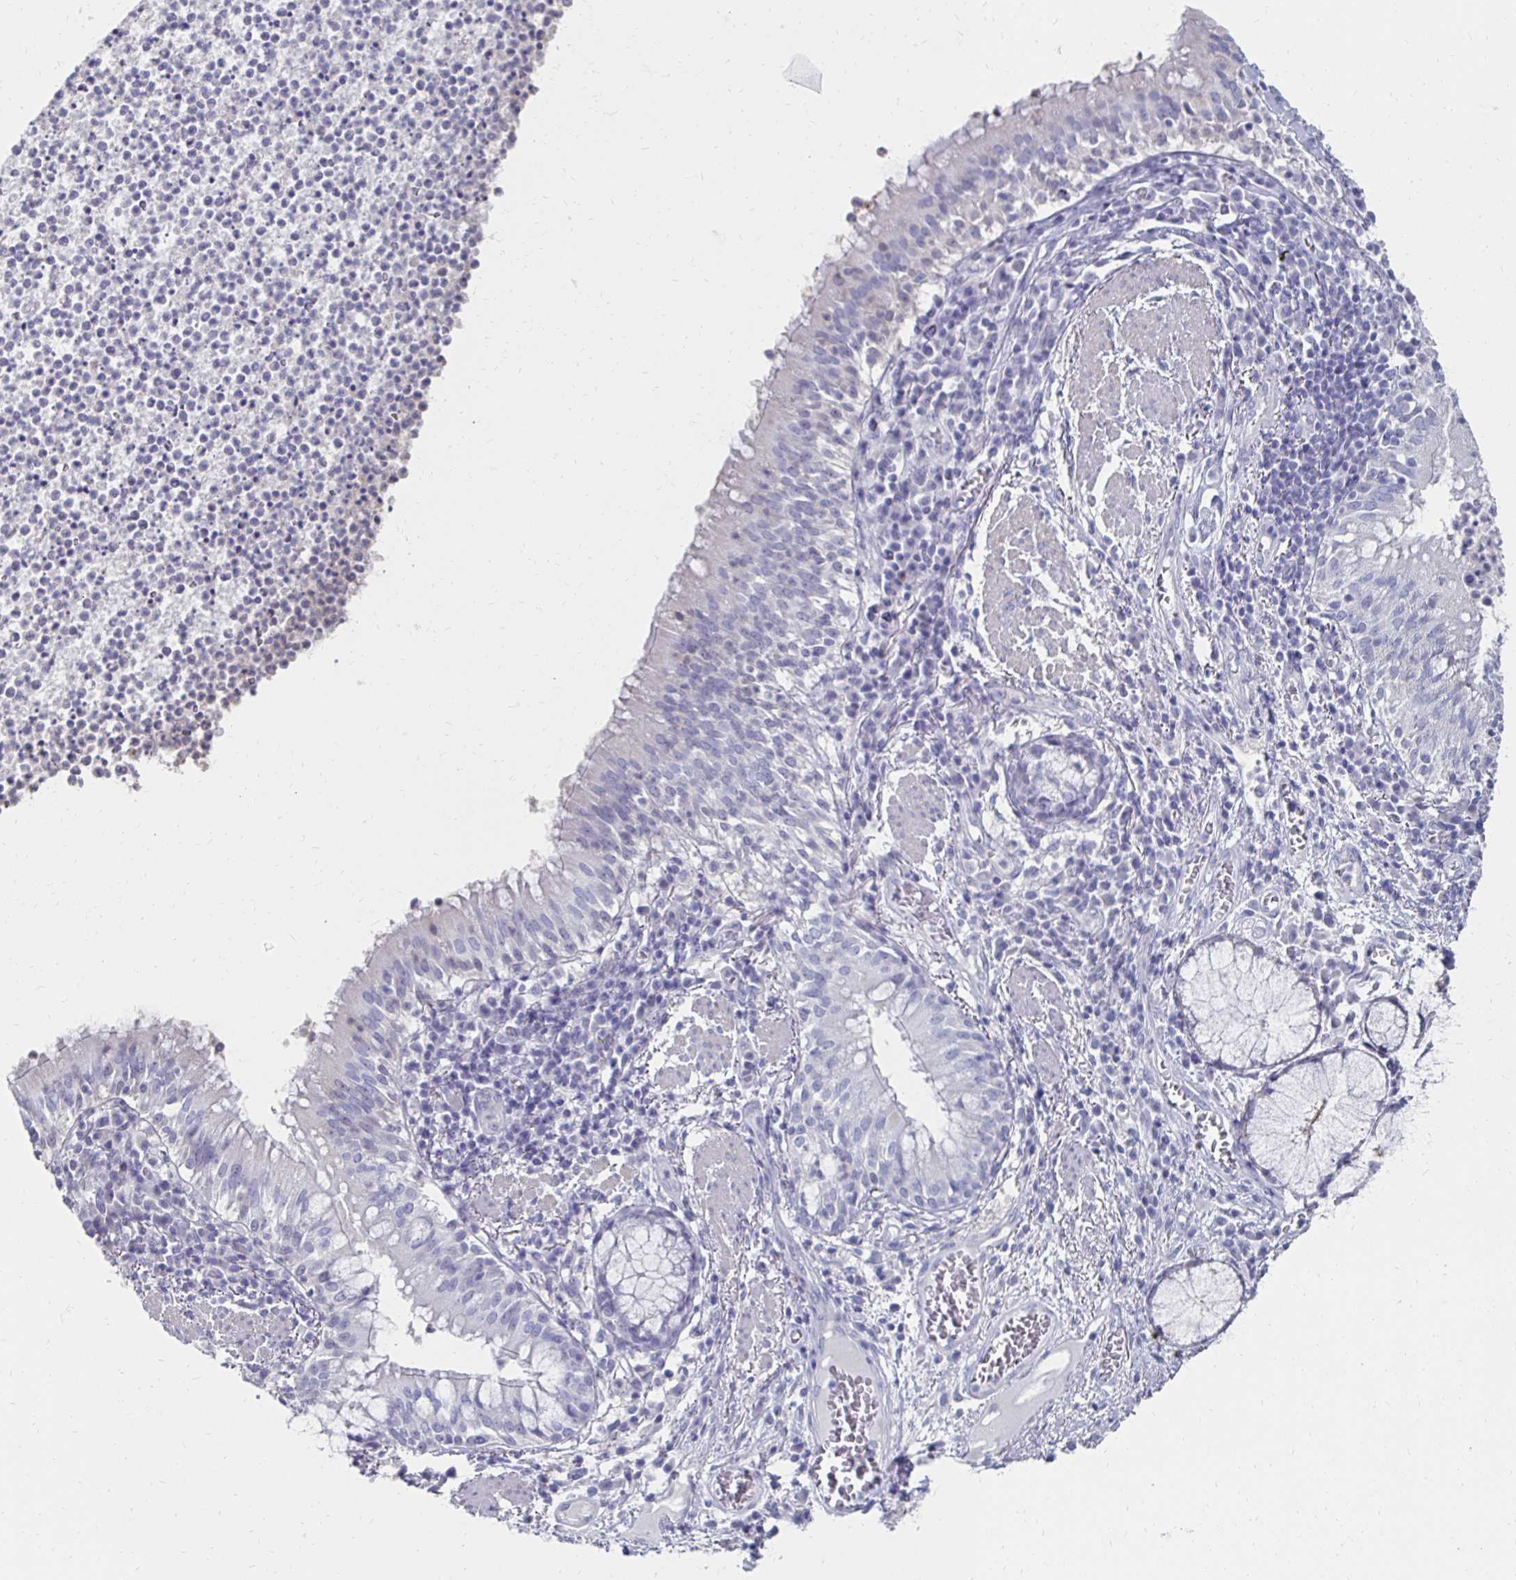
{"staining": {"intensity": "negative", "quantity": "none", "location": "none"}, "tissue": "bronchus", "cell_type": "Respiratory epithelial cells", "image_type": "normal", "snomed": [{"axis": "morphology", "description": "Normal tissue, NOS"}, {"axis": "topography", "description": "Lymph node"}, {"axis": "topography", "description": "Bronchus"}], "caption": "Respiratory epithelial cells show no significant protein staining in normal bronchus. (Immunohistochemistry (ihc), brightfield microscopy, high magnification).", "gene": "SYCP3", "patient": {"sex": "male", "age": 56}}